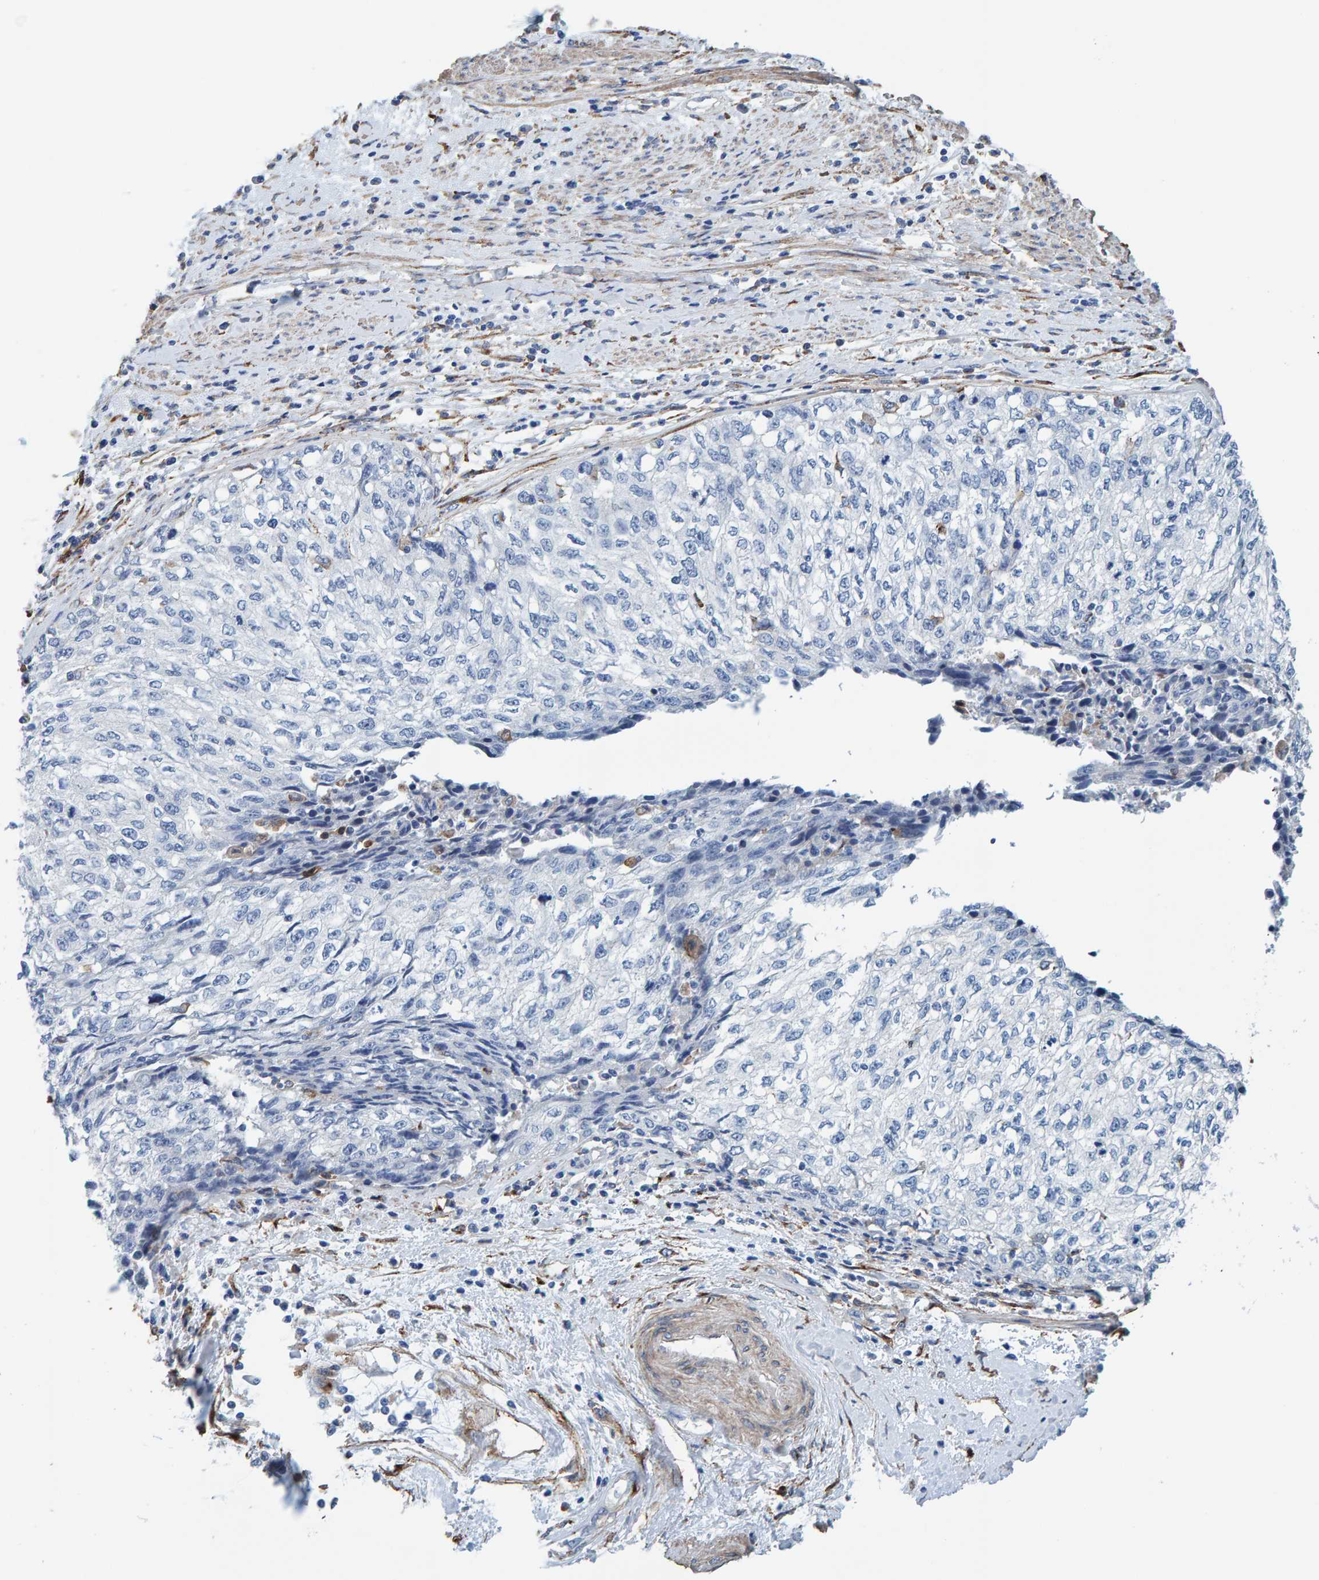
{"staining": {"intensity": "negative", "quantity": "none", "location": "none"}, "tissue": "cervical cancer", "cell_type": "Tumor cells", "image_type": "cancer", "snomed": [{"axis": "morphology", "description": "Squamous cell carcinoma, NOS"}, {"axis": "topography", "description": "Cervix"}], "caption": "High power microscopy image of an immunohistochemistry (IHC) micrograph of squamous cell carcinoma (cervical), revealing no significant staining in tumor cells.", "gene": "LRP1", "patient": {"sex": "female", "age": 57}}